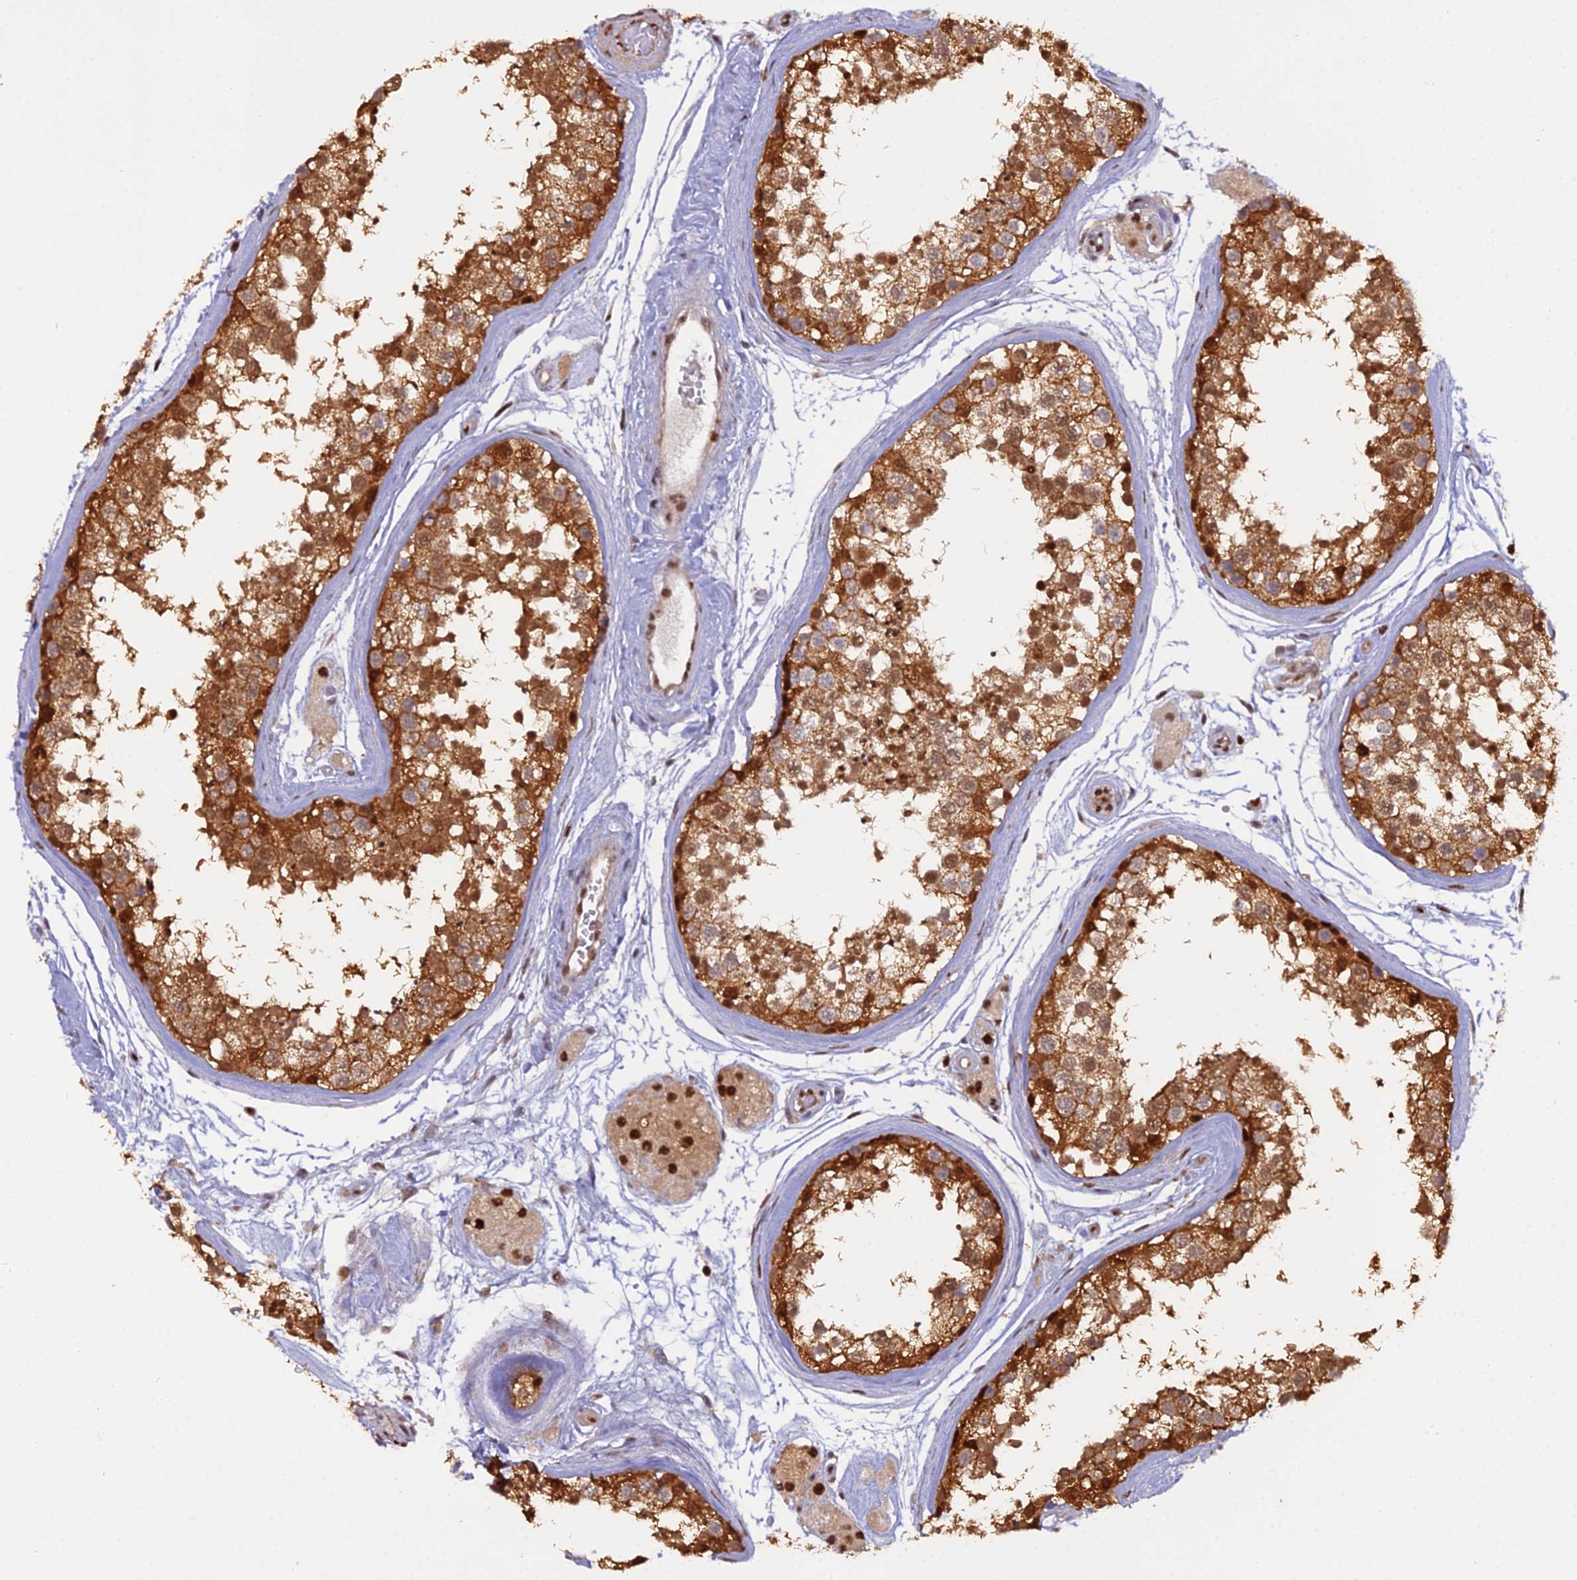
{"staining": {"intensity": "strong", "quantity": ">75%", "location": "cytoplasmic/membranous,nuclear"}, "tissue": "testis", "cell_type": "Cells in seminiferous ducts", "image_type": "normal", "snomed": [{"axis": "morphology", "description": "Normal tissue, NOS"}, {"axis": "topography", "description": "Testis"}], "caption": "This histopathology image demonstrates immunohistochemistry staining of benign testis, with high strong cytoplasmic/membranous,nuclear positivity in about >75% of cells in seminiferous ducts.", "gene": "NPEPL1", "patient": {"sex": "male", "age": 56}}